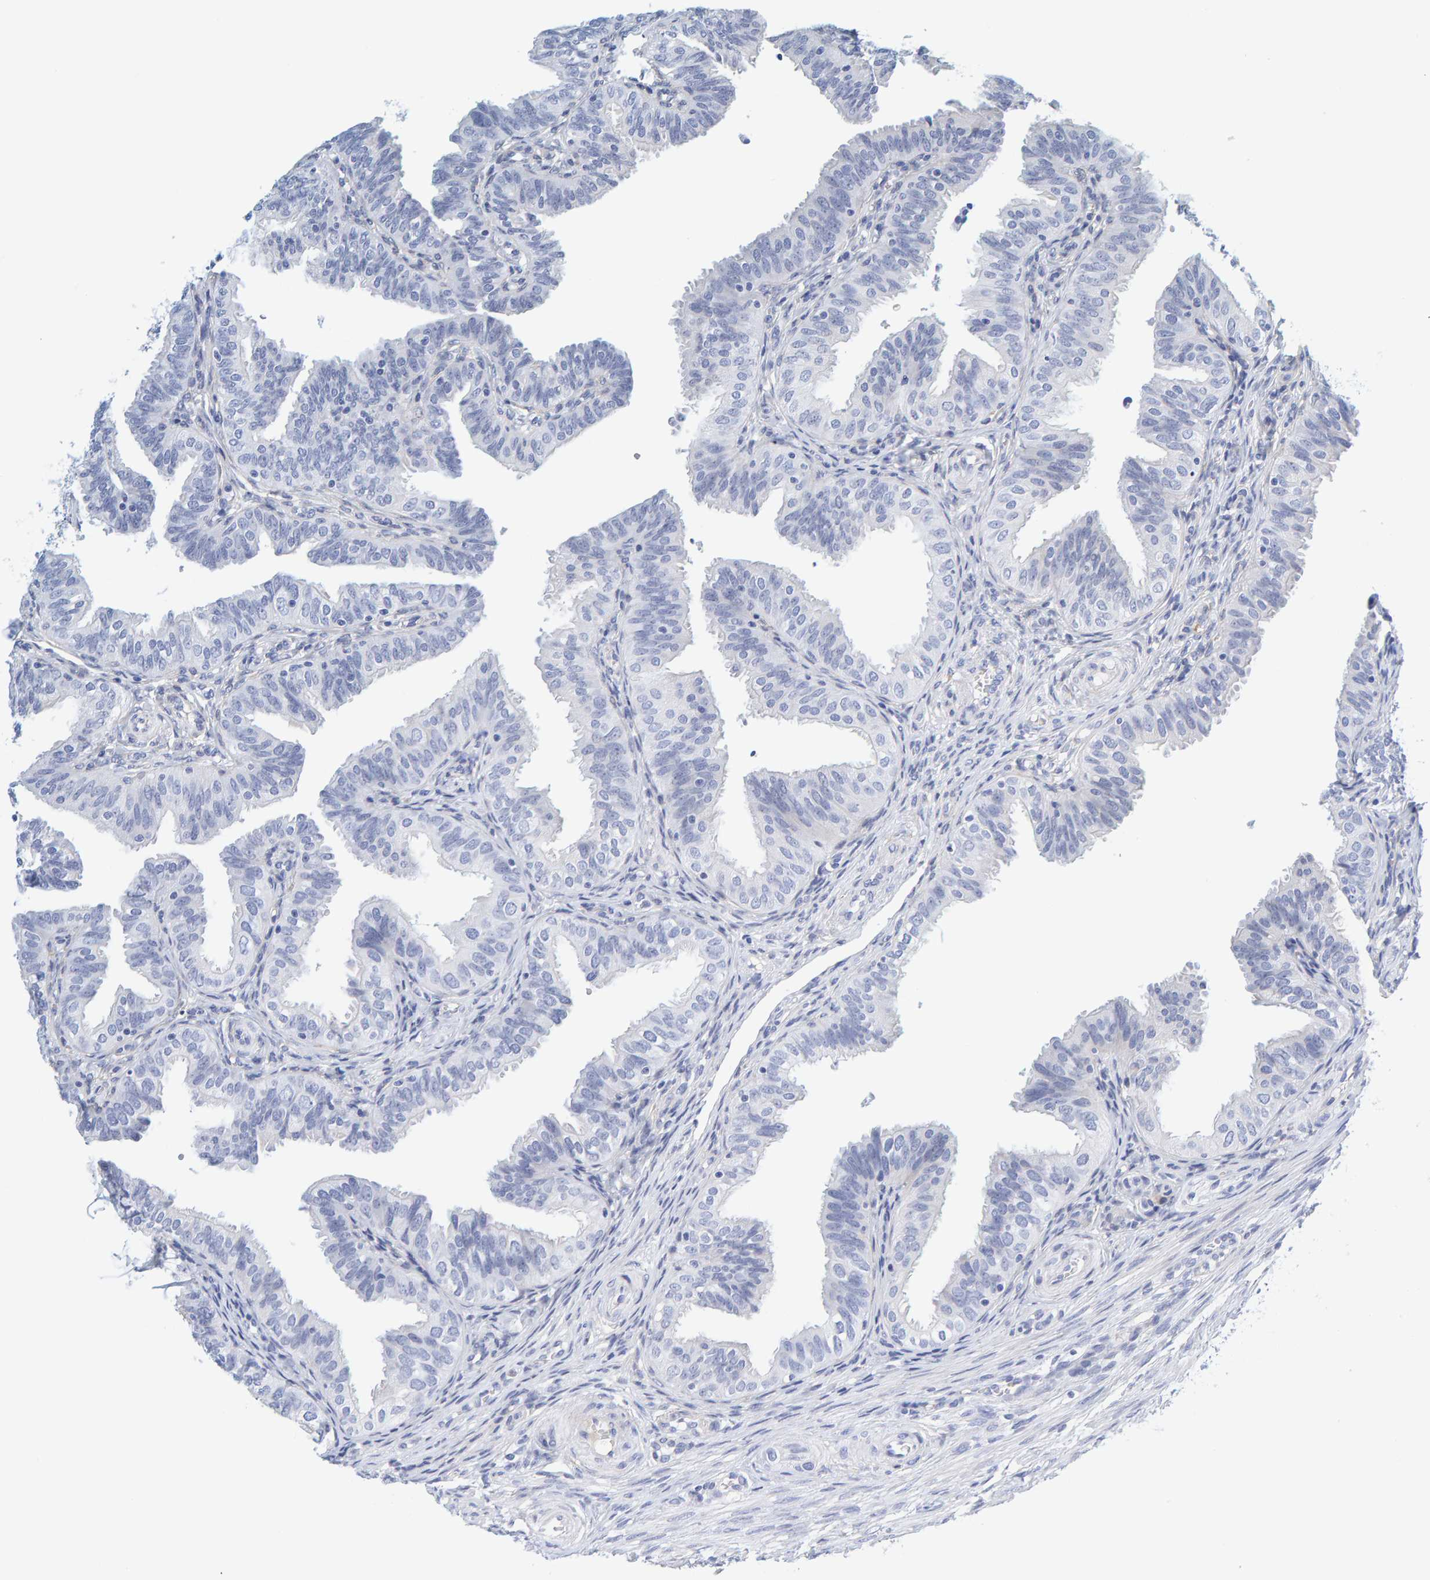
{"staining": {"intensity": "negative", "quantity": "none", "location": "none"}, "tissue": "fallopian tube", "cell_type": "Glandular cells", "image_type": "normal", "snomed": [{"axis": "morphology", "description": "Normal tissue, NOS"}, {"axis": "topography", "description": "Fallopian tube"}], "caption": "Immunohistochemical staining of unremarkable human fallopian tube exhibits no significant staining in glandular cells. (Brightfield microscopy of DAB (3,3'-diaminobenzidine) IHC at high magnification).", "gene": "MOG", "patient": {"sex": "female", "age": 35}}